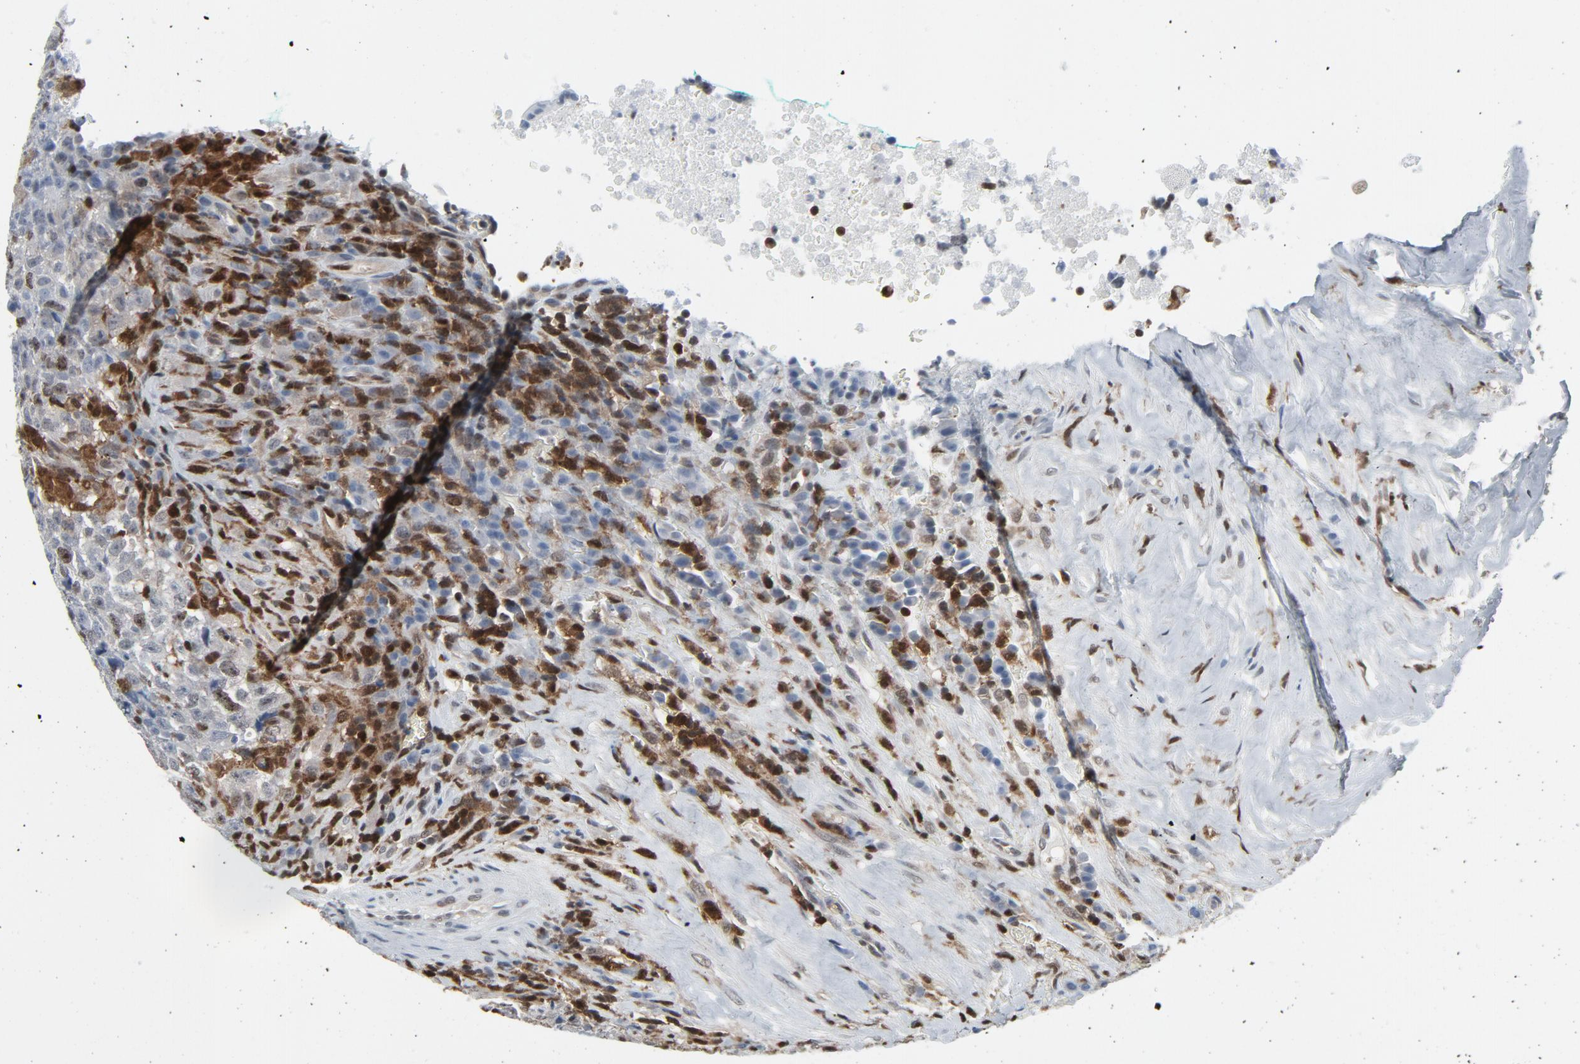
{"staining": {"intensity": "negative", "quantity": "none", "location": "none"}, "tissue": "testis cancer", "cell_type": "Tumor cells", "image_type": "cancer", "snomed": [{"axis": "morphology", "description": "Necrosis, NOS"}, {"axis": "morphology", "description": "Carcinoma, Embryonal, NOS"}, {"axis": "topography", "description": "Testis"}], "caption": "A photomicrograph of embryonal carcinoma (testis) stained for a protein reveals no brown staining in tumor cells.", "gene": "STAT5A", "patient": {"sex": "male", "age": 19}}